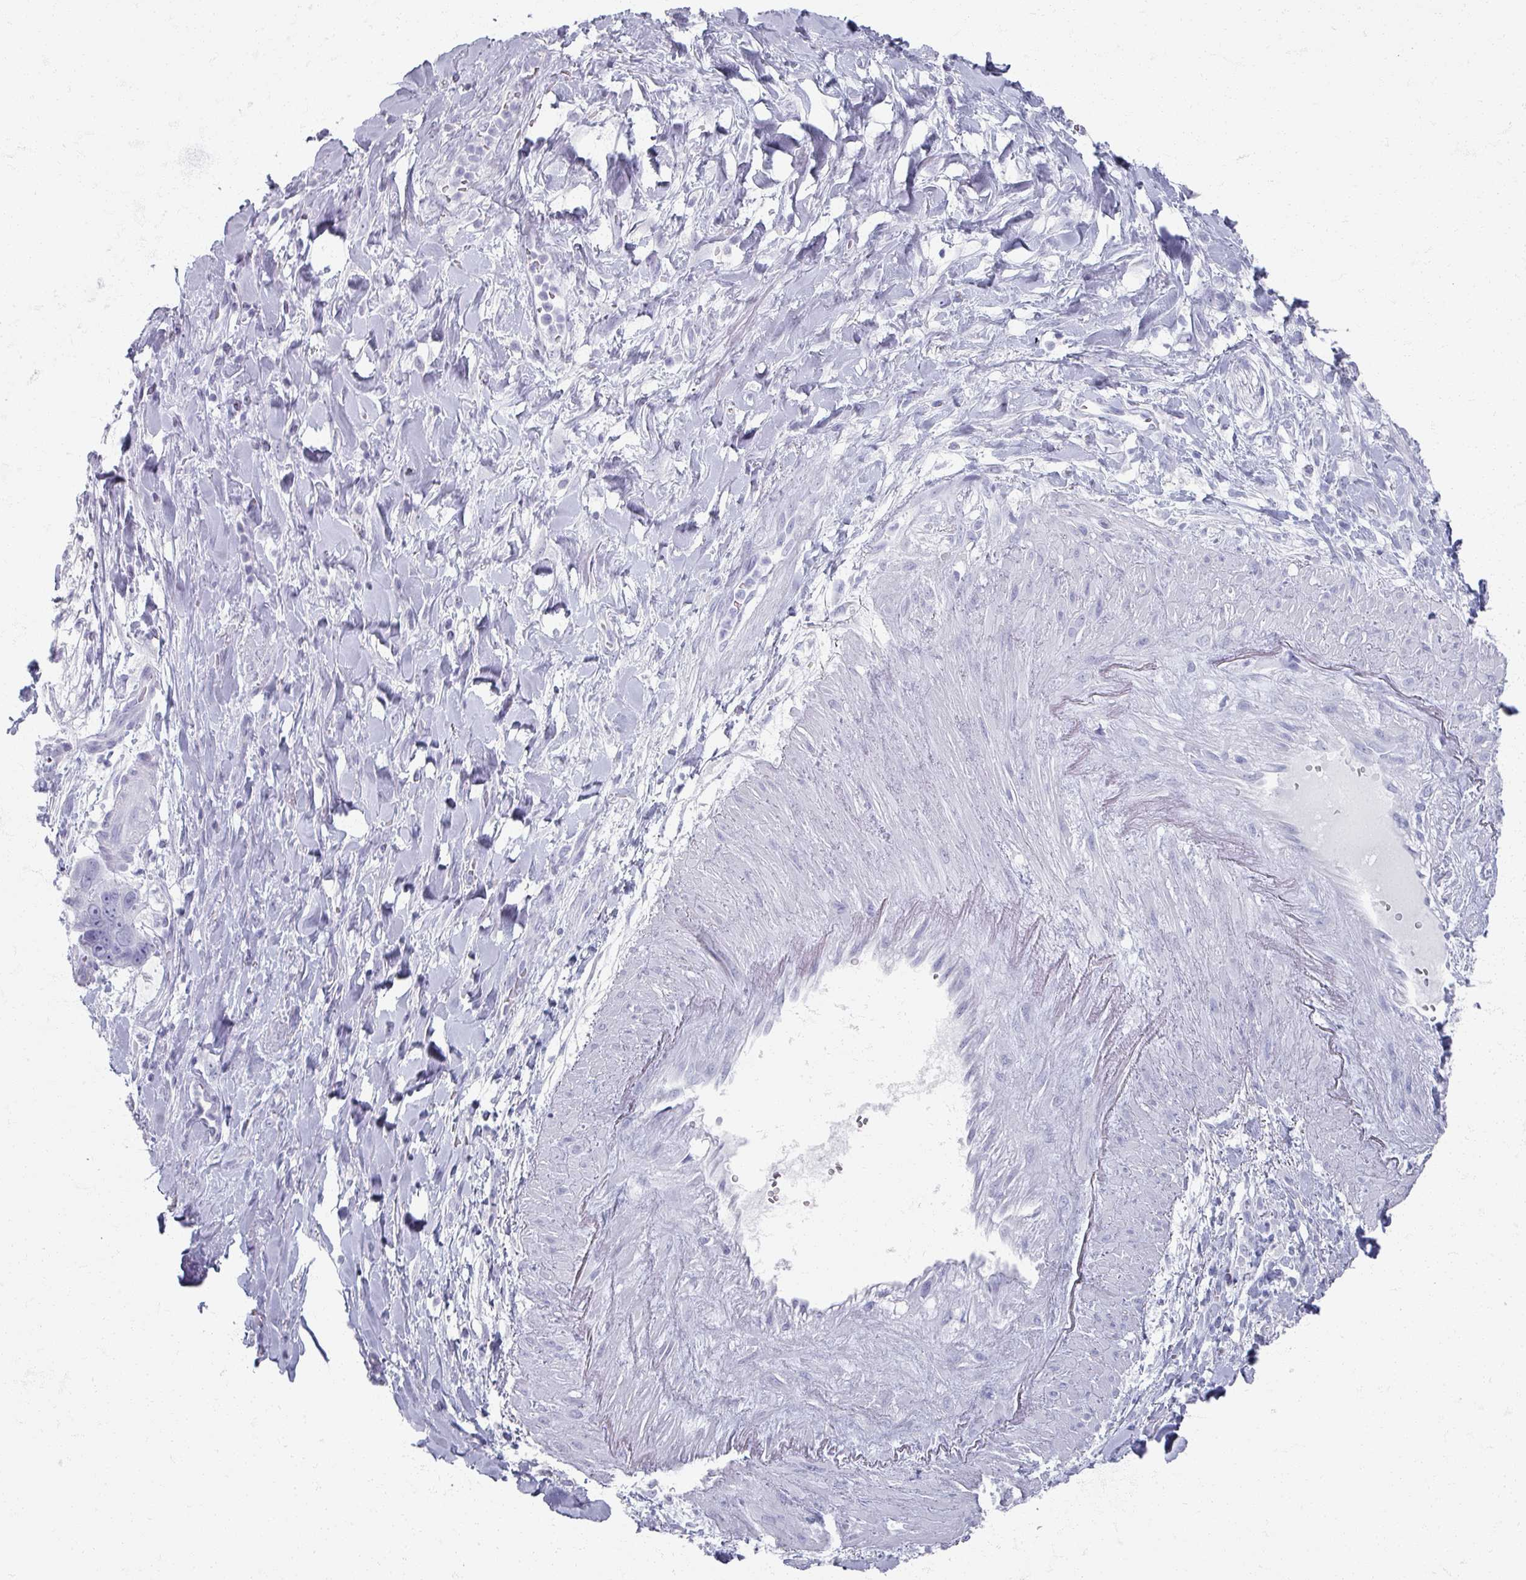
{"staining": {"intensity": "negative", "quantity": "none", "location": "none"}, "tissue": "pancreatic cancer", "cell_type": "Tumor cells", "image_type": "cancer", "snomed": [{"axis": "morphology", "description": "Adenocarcinoma, NOS"}, {"axis": "topography", "description": "Pancreas"}], "caption": "Image shows no protein staining in tumor cells of adenocarcinoma (pancreatic) tissue. Nuclei are stained in blue.", "gene": "OMG", "patient": {"sex": "female", "age": 83}}